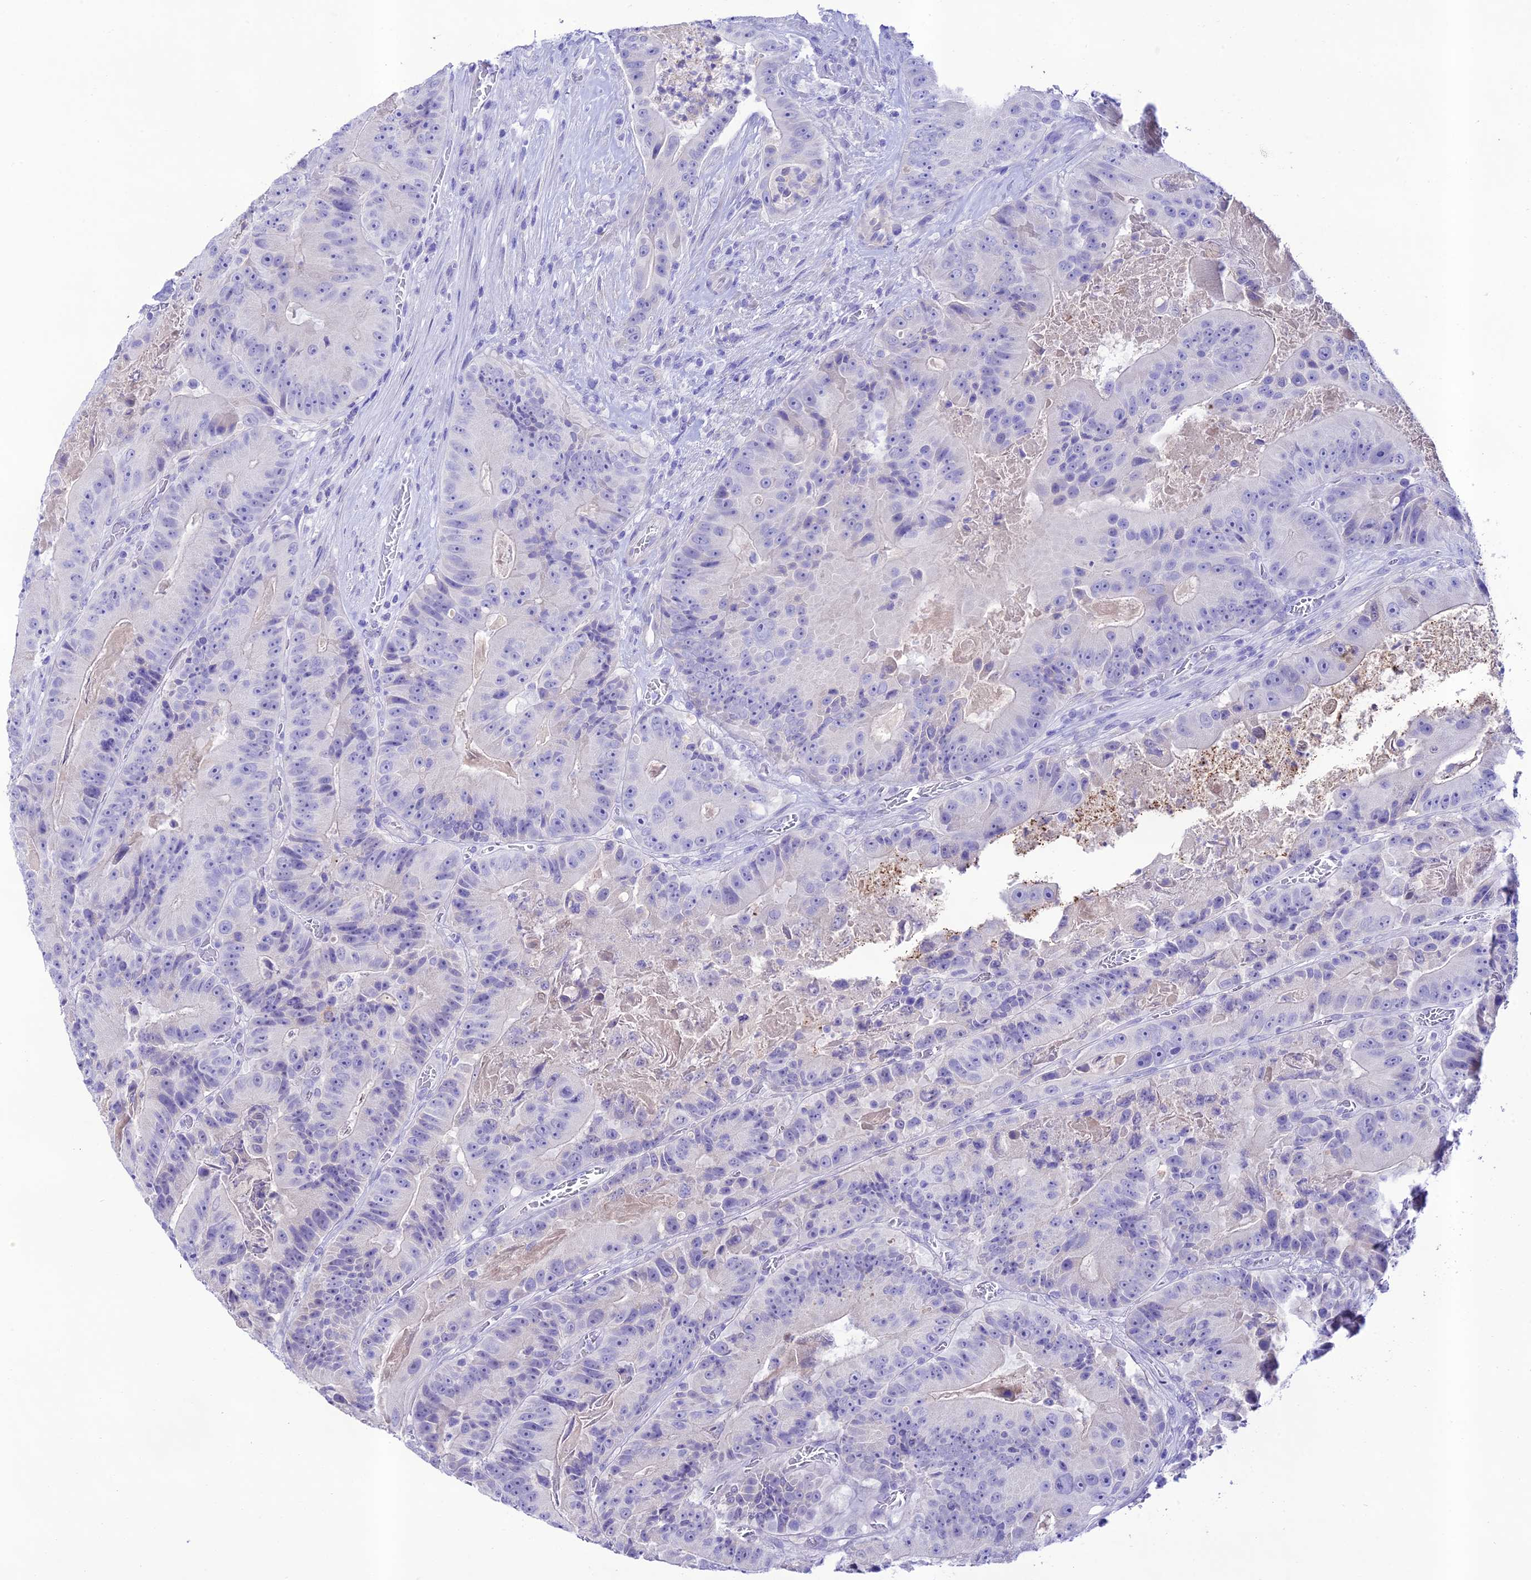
{"staining": {"intensity": "negative", "quantity": "none", "location": "none"}, "tissue": "colorectal cancer", "cell_type": "Tumor cells", "image_type": "cancer", "snomed": [{"axis": "morphology", "description": "Adenocarcinoma, NOS"}, {"axis": "topography", "description": "Colon"}], "caption": "This is an immunohistochemistry (IHC) photomicrograph of adenocarcinoma (colorectal). There is no staining in tumor cells.", "gene": "NLRP6", "patient": {"sex": "female", "age": 86}}